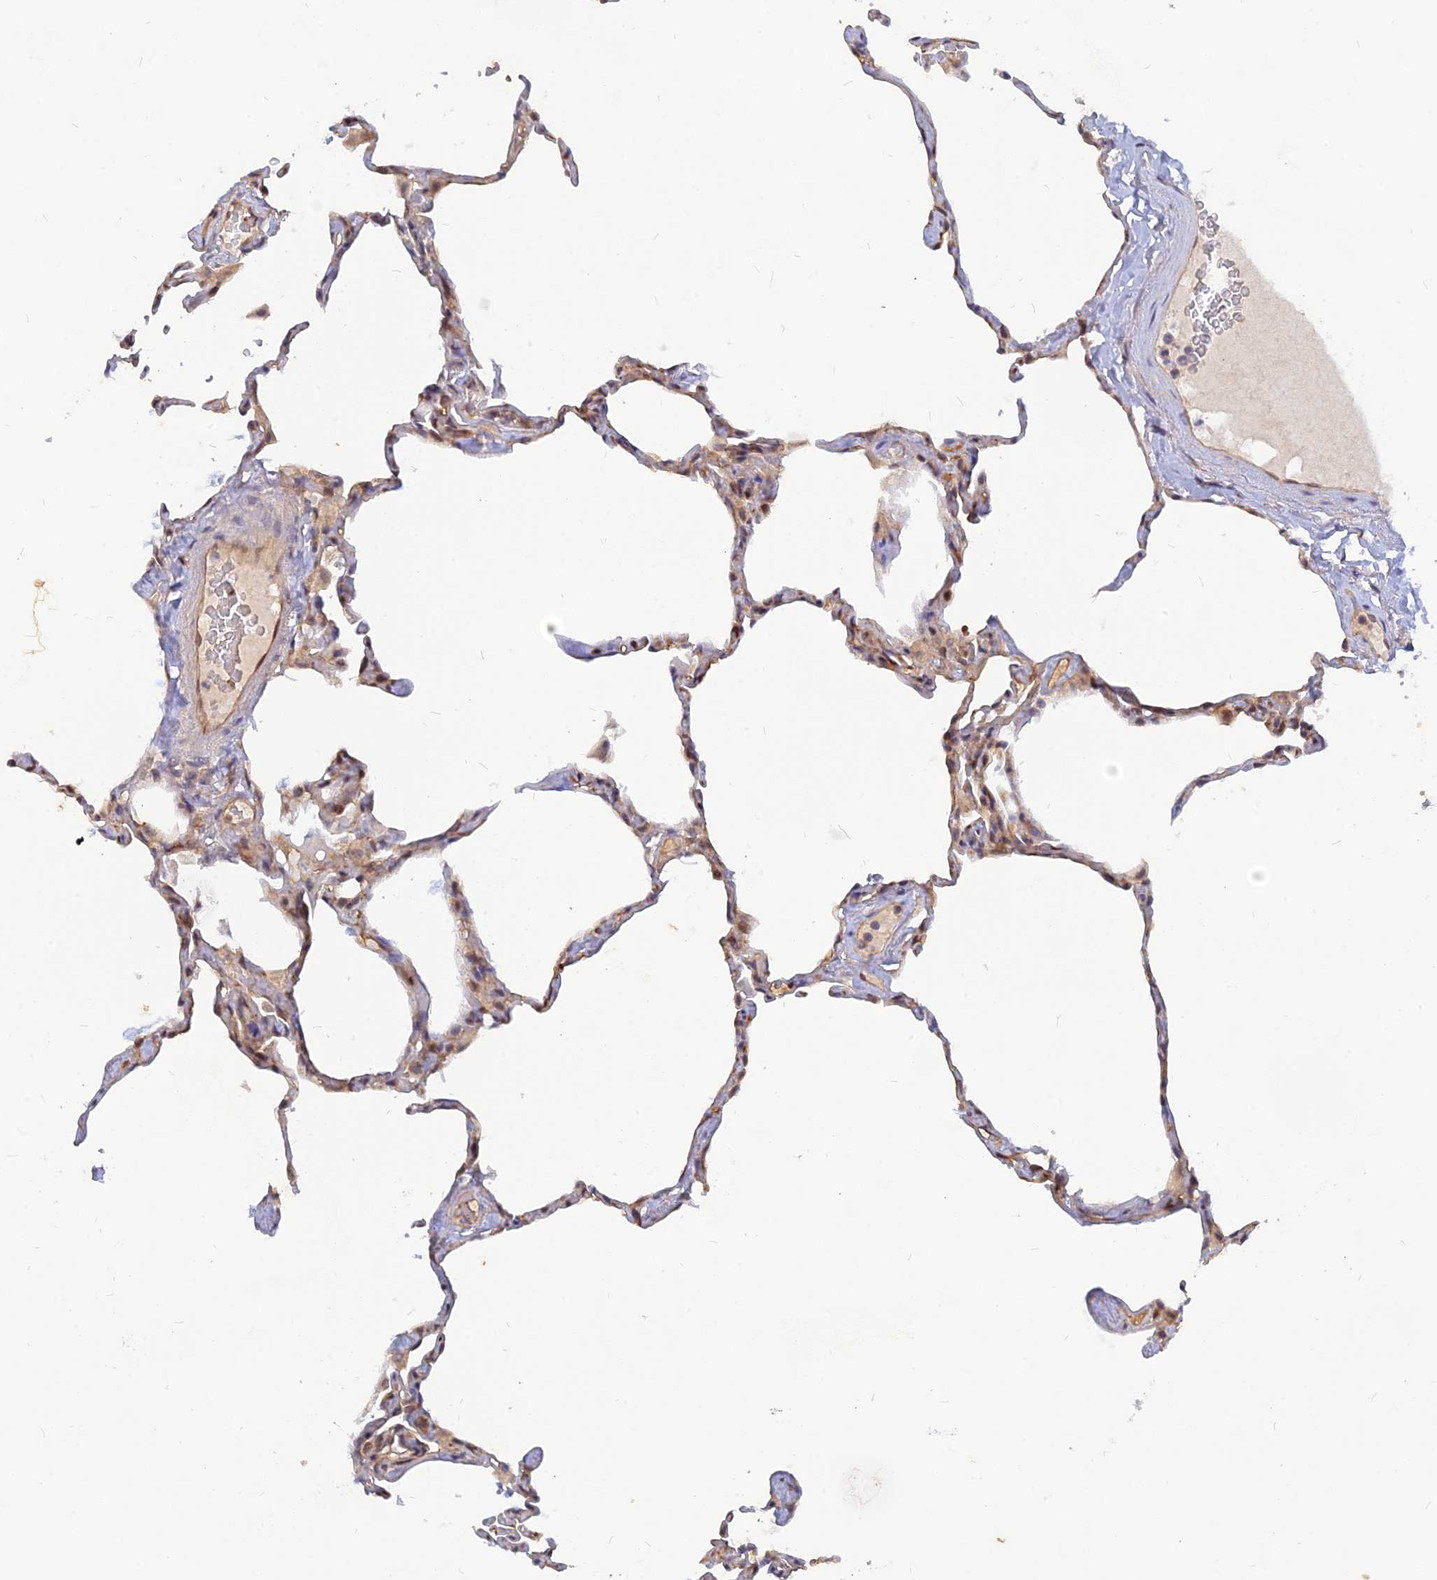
{"staining": {"intensity": "moderate", "quantity": "25%-75%", "location": "cytoplasmic/membranous"}, "tissue": "lung", "cell_type": "Alveolar cells", "image_type": "normal", "snomed": [{"axis": "morphology", "description": "Normal tissue, NOS"}, {"axis": "topography", "description": "Lung"}], "caption": "Protein staining of normal lung displays moderate cytoplasmic/membranous expression in approximately 25%-75% of alveolar cells.", "gene": "ARL2BP", "patient": {"sex": "male", "age": 65}}